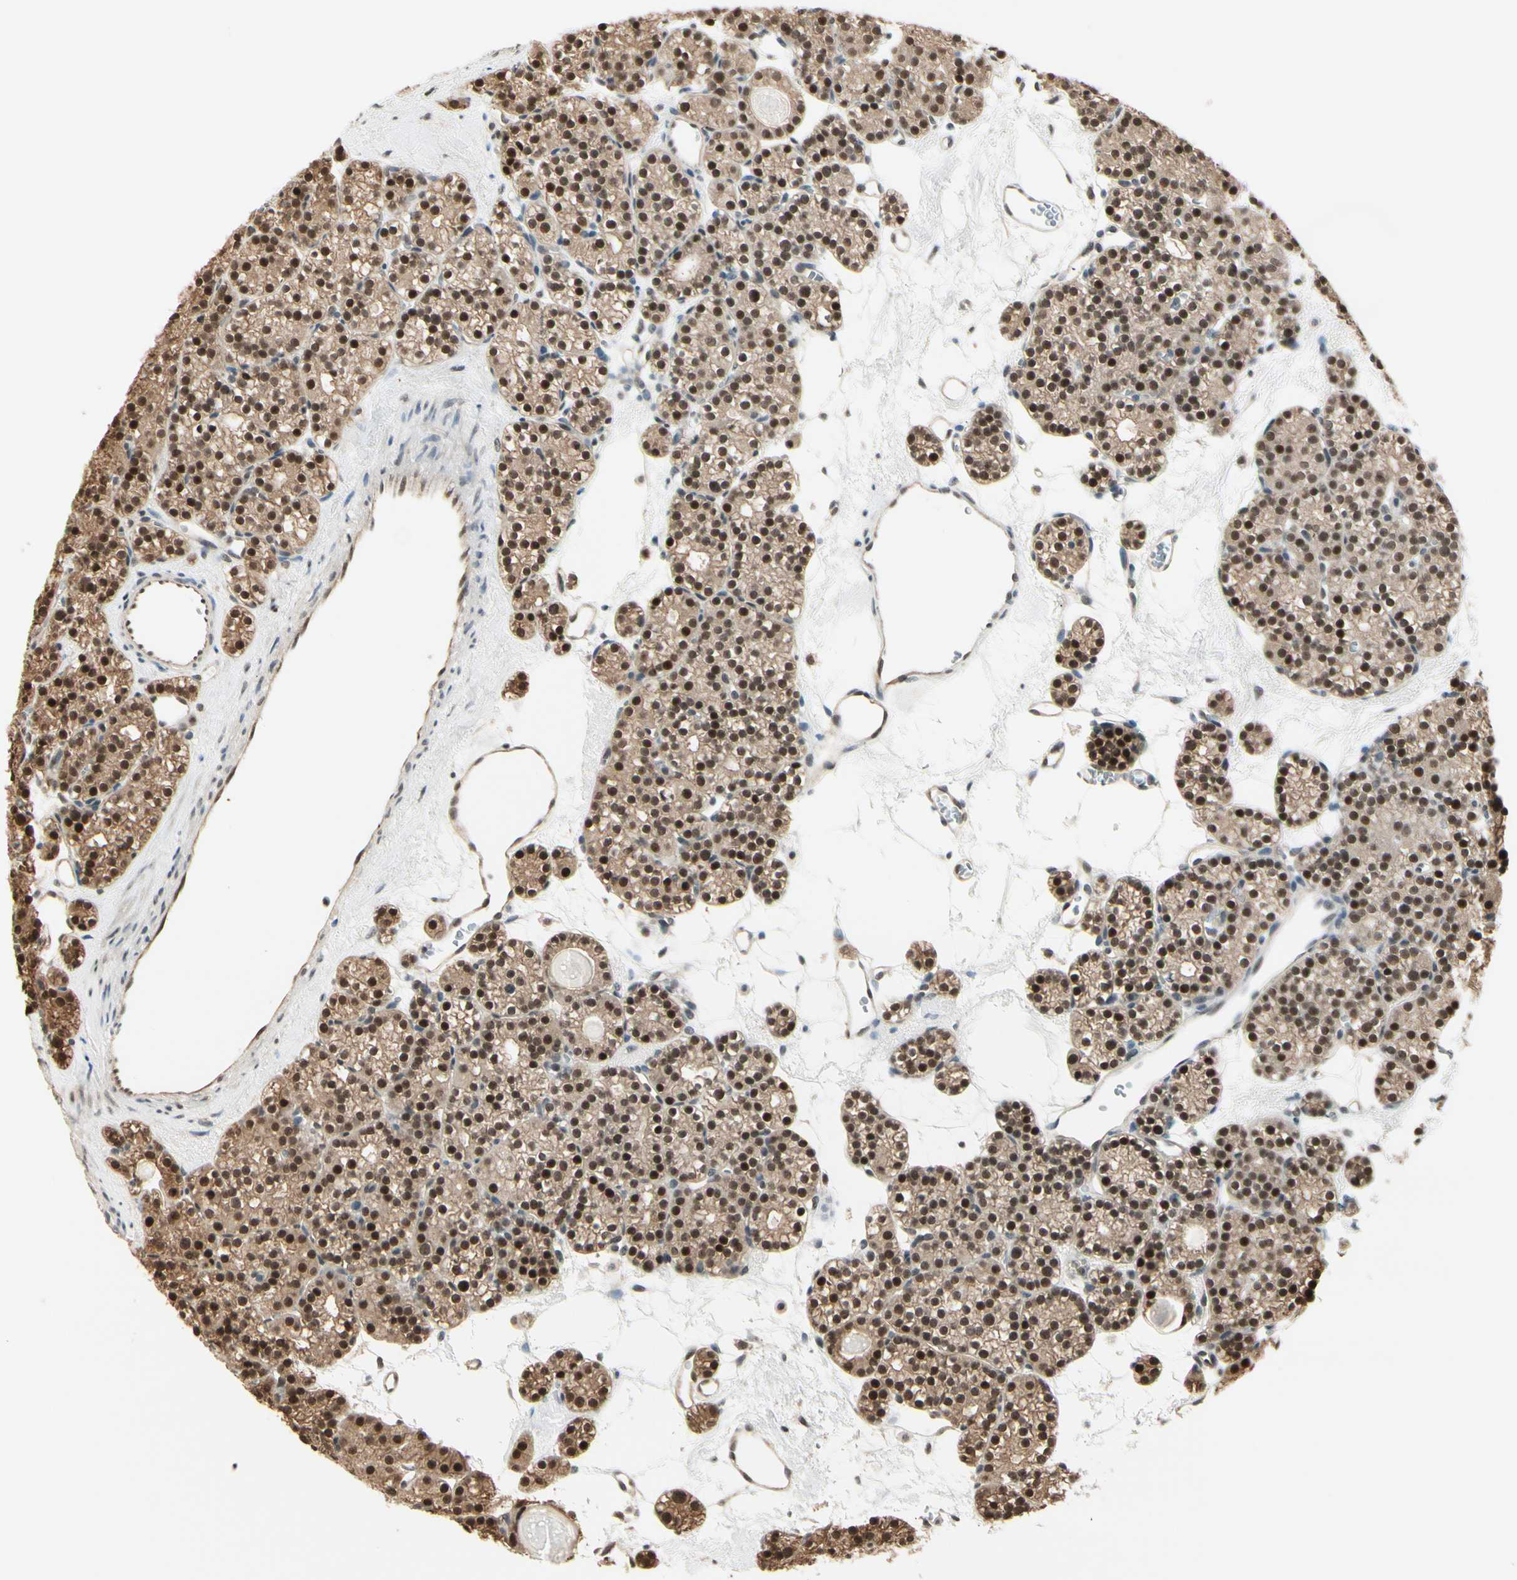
{"staining": {"intensity": "strong", "quantity": ">75%", "location": "cytoplasmic/membranous,nuclear"}, "tissue": "parathyroid gland", "cell_type": "Glandular cells", "image_type": "normal", "snomed": [{"axis": "morphology", "description": "Normal tissue, NOS"}, {"axis": "topography", "description": "Parathyroid gland"}], "caption": "Strong cytoplasmic/membranous,nuclear protein staining is seen in approximately >75% of glandular cells in parathyroid gland.", "gene": "HSF1", "patient": {"sex": "female", "age": 64}}